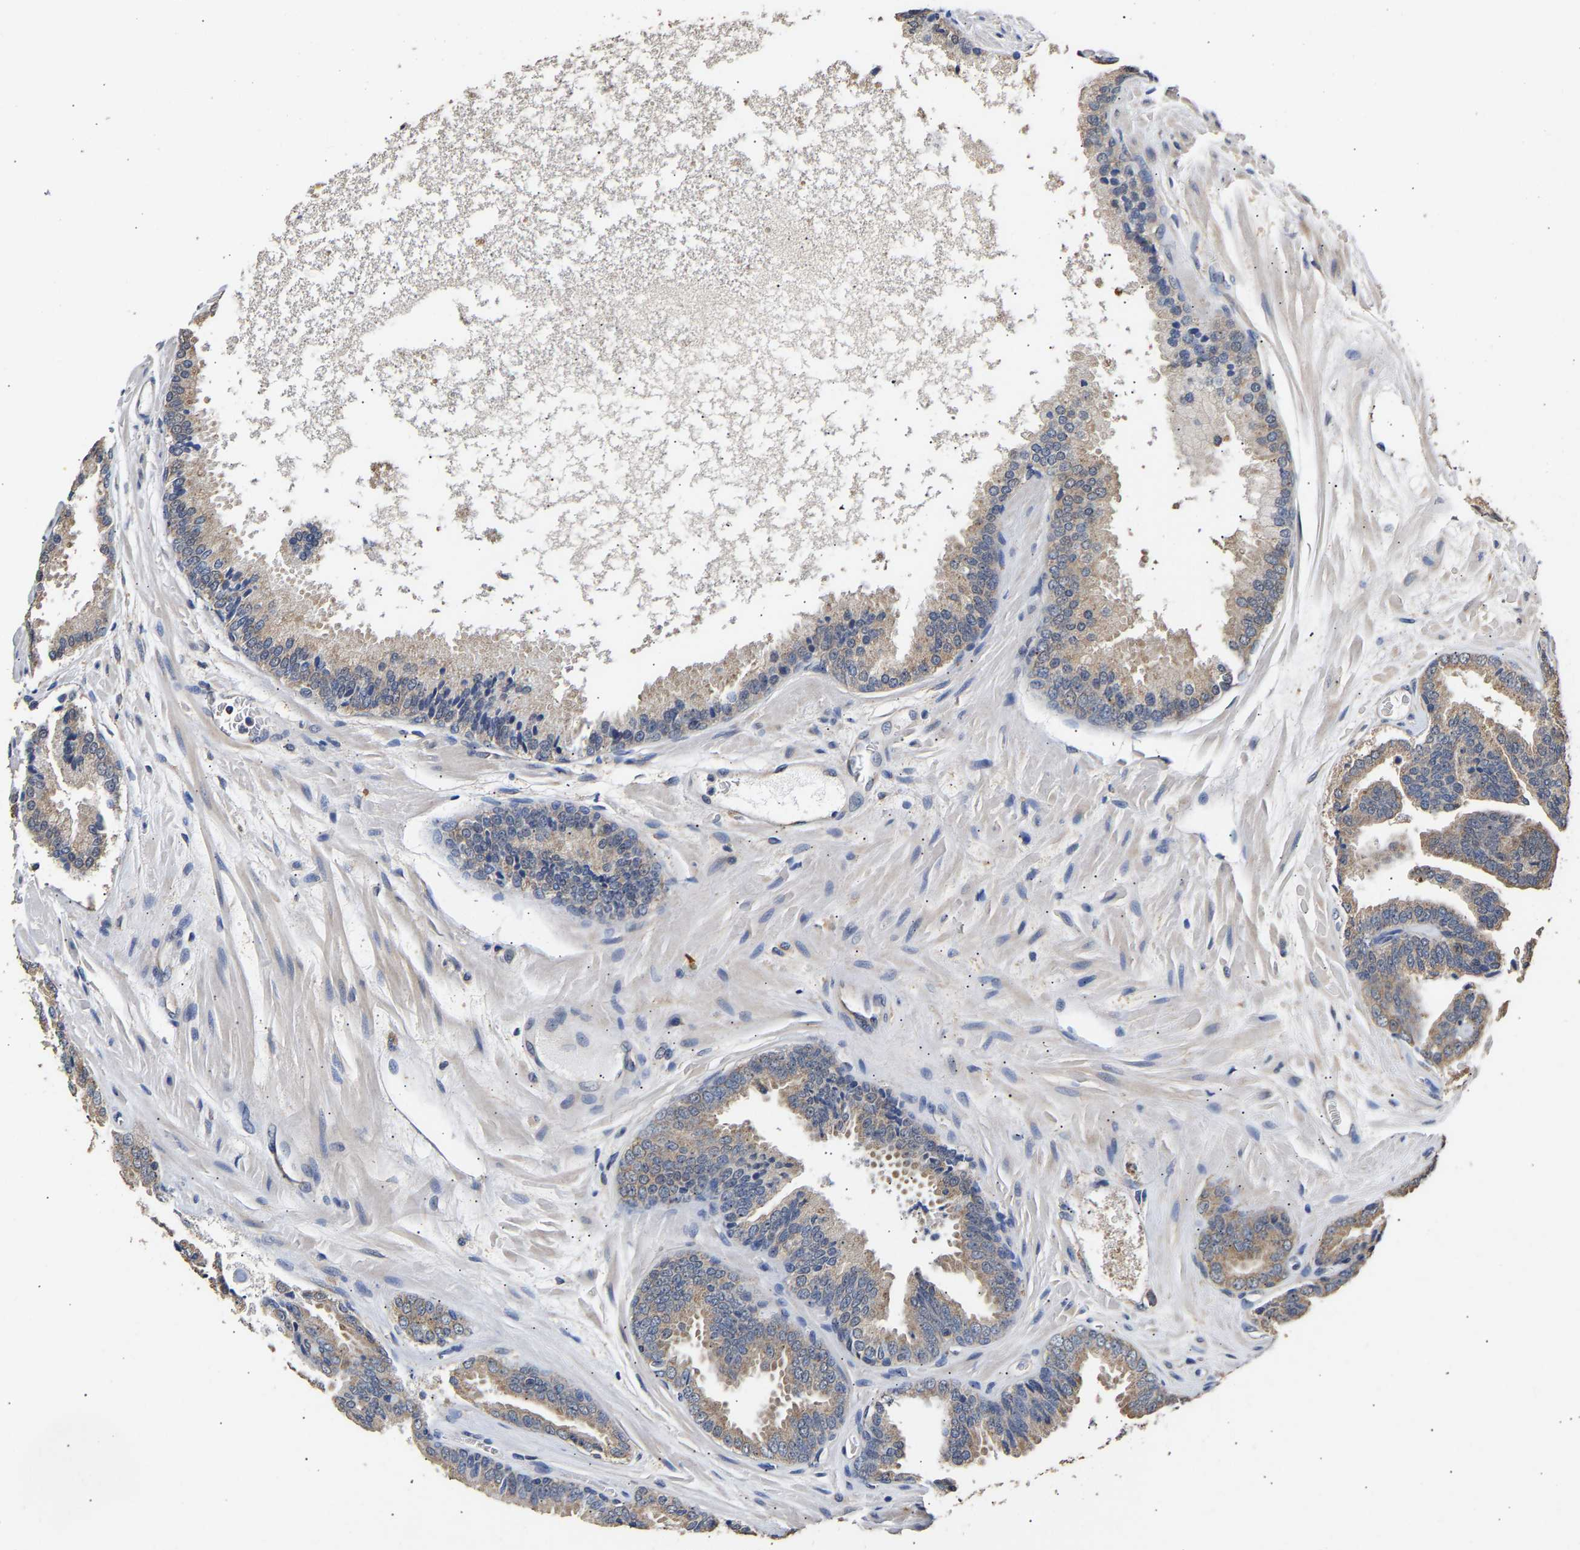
{"staining": {"intensity": "moderate", "quantity": ">75%", "location": "cytoplasmic/membranous"}, "tissue": "prostate cancer", "cell_type": "Tumor cells", "image_type": "cancer", "snomed": [{"axis": "morphology", "description": "Adenocarcinoma, High grade"}, {"axis": "topography", "description": "Prostate"}], "caption": "About >75% of tumor cells in human prostate cancer display moderate cytoplasmic/membranous protein positivity as visualized by brown immunohistochemical staining.", "gene": "ZNF26", "patient": {"sex": "male", "age": 65}}